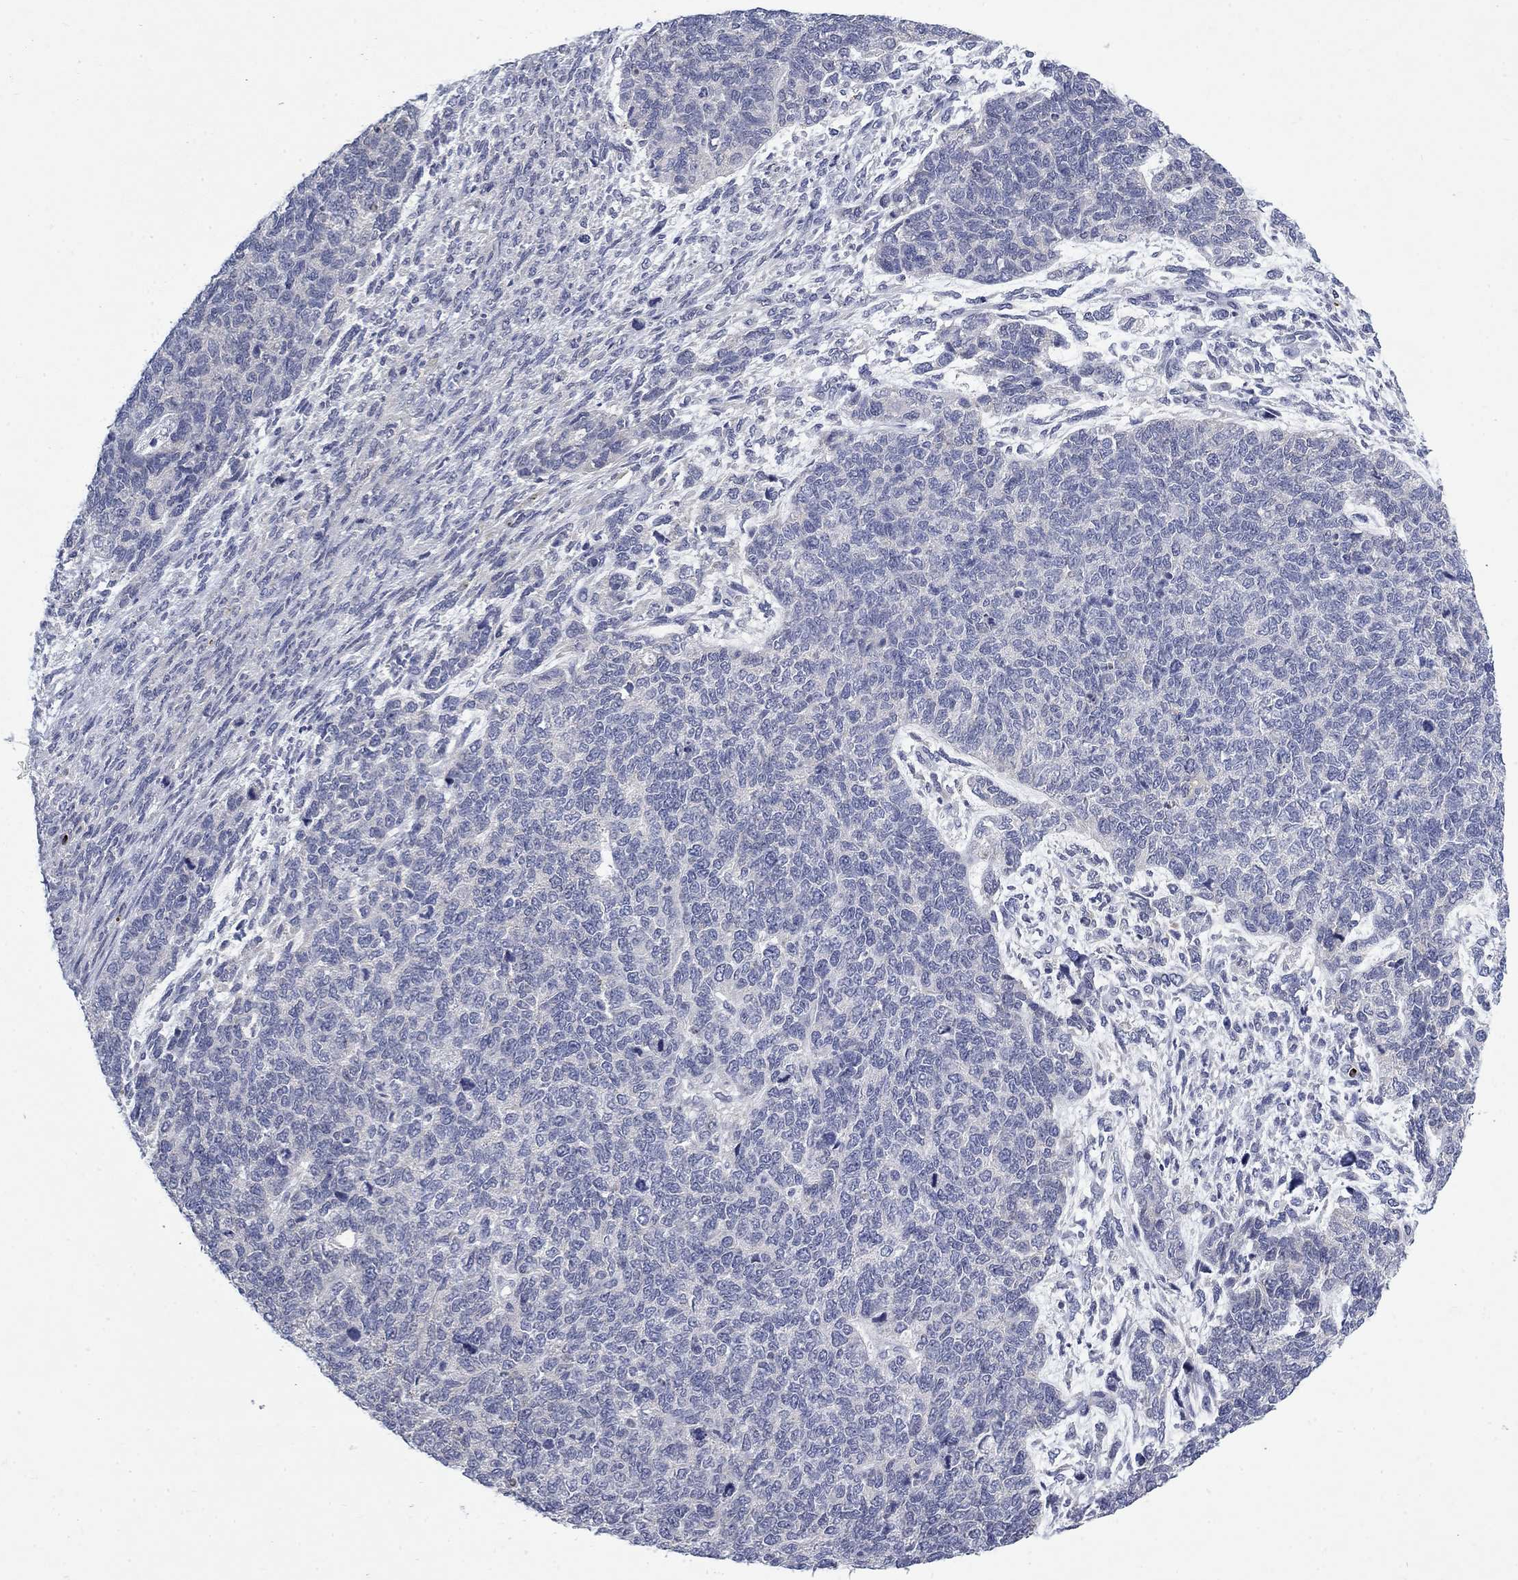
{"staining": {"intensity": "negative", "quantity": "none", "location": "none"}, "tissue": "cervical cancer", "cell_type": "Tumor cells", "image_type": "cancer", "snomed": [{"axis": "morphology", "description": "Squamous cell carcinoma, NOS"}, {"axis": "topography", "description": "Cervix"}], "caption": "Tumor cells are negative for protein expression in human cervical cancer (squamous cell carcinoma).", "gene": "GZMA", "patient": {"sex": "female", "age": 63}}